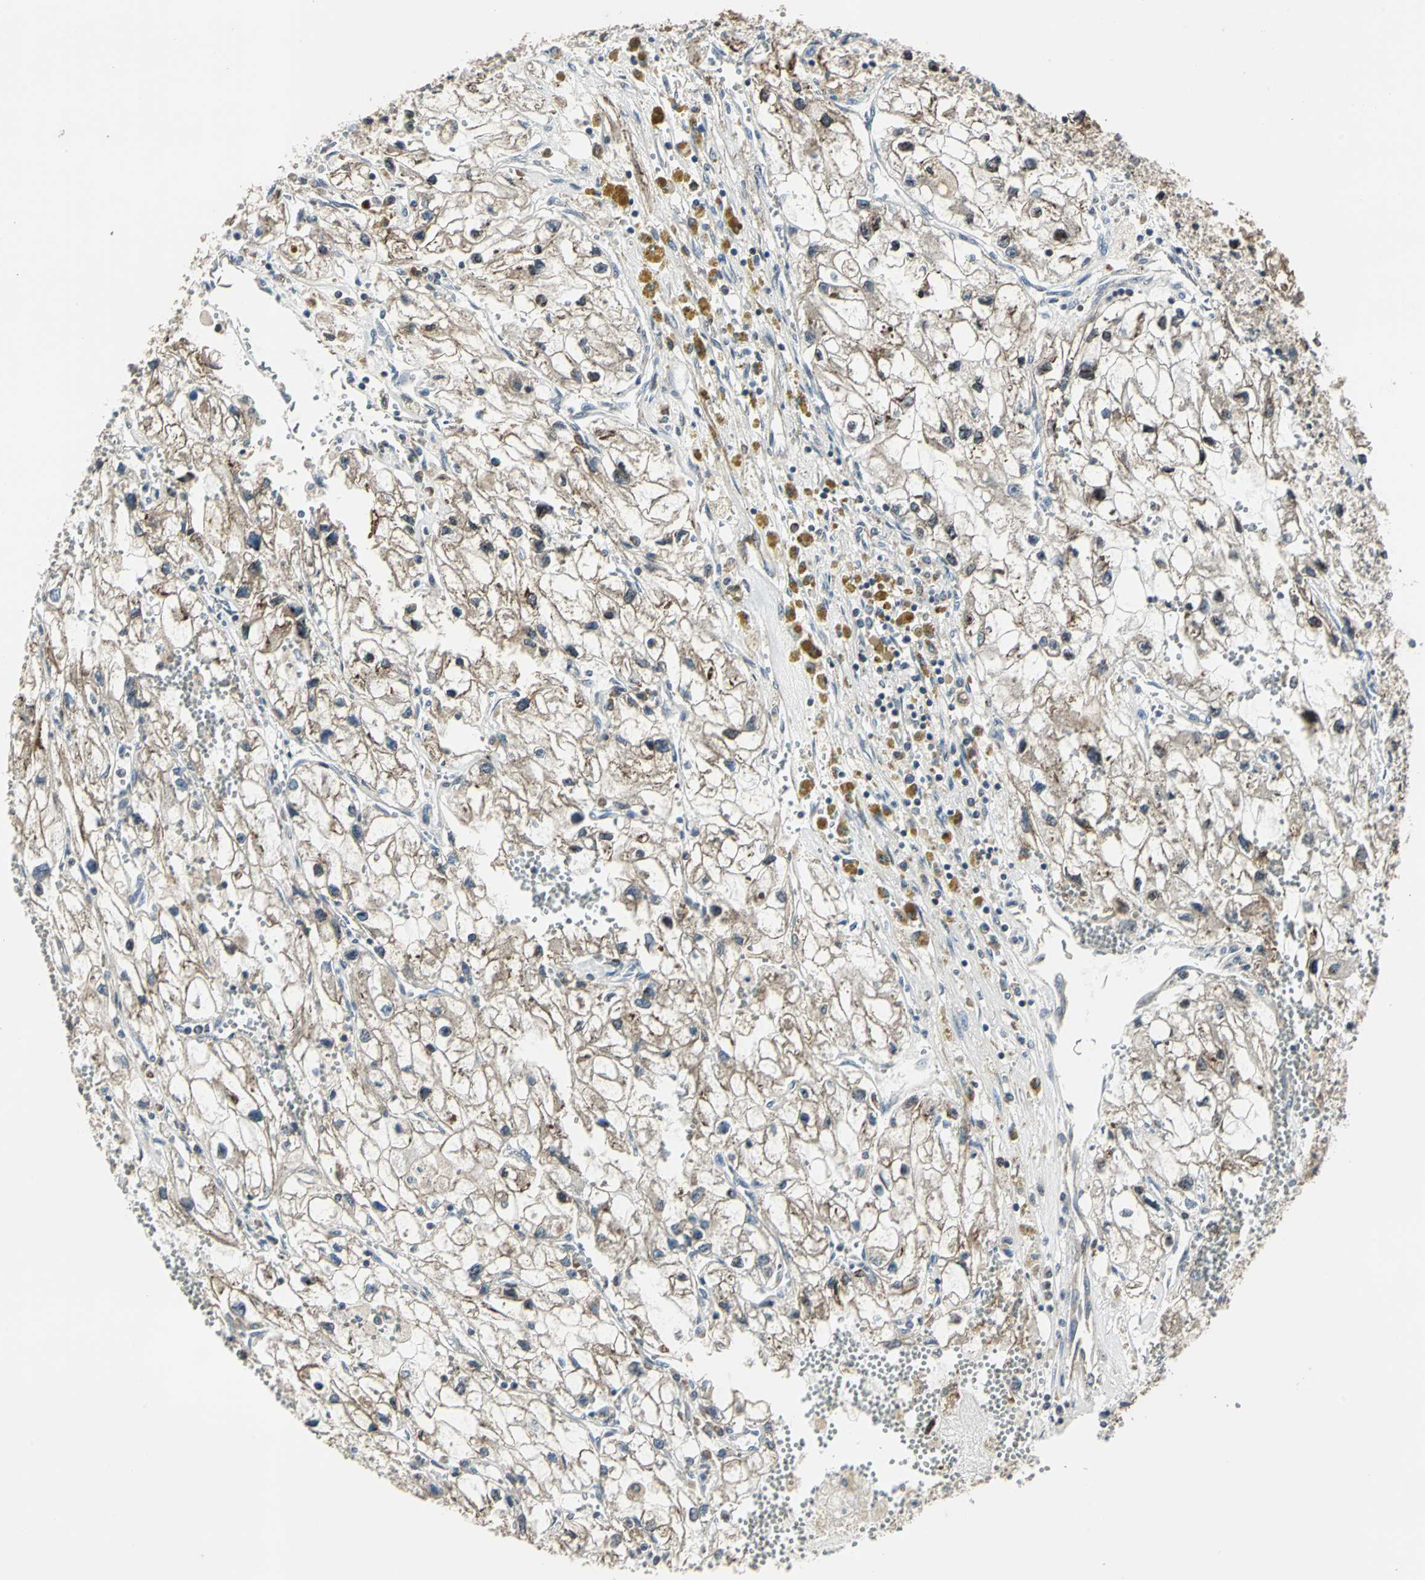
{"staining": {"intensity": "moderate", "quantity": "25%-75%", "location": "cytoplasmic/membranous"}, "tissue": "renal cancer", "cell_type": "Tumor cells", "image_type": "cancer", "snomed": [{"axis": "morphology", "description": "Adenocarcinoma, NOS"}, {"axis": "topography", "description": "Kidney"}], "caption": "The image shows immunohistochemical staining of adenocarcinoma (renal). There is moderate cytoplasmic/membranous staining is present in about 25%-75% of tumor cells.", "gene": "HTATIP2", "patient": {"sex": "female", "age": 70}}